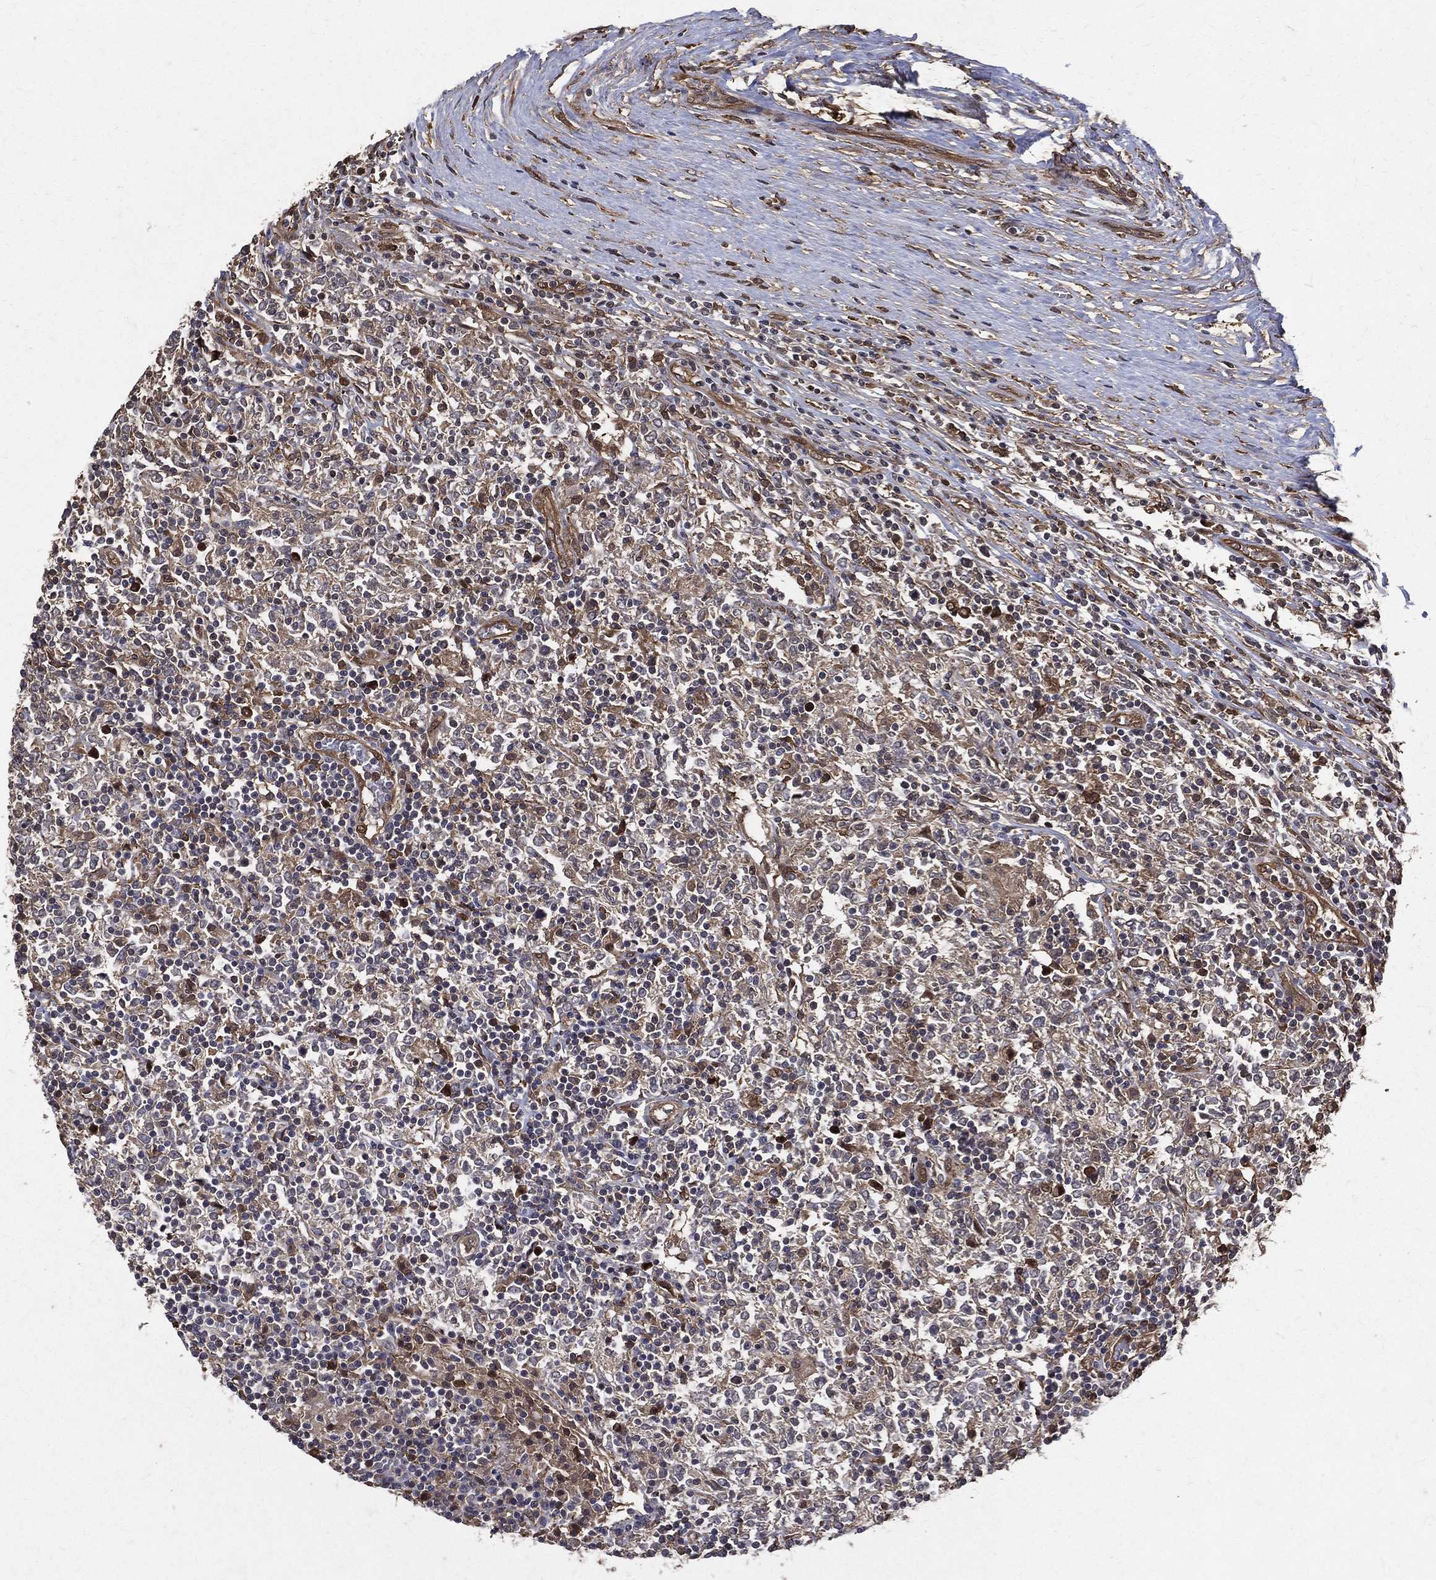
{"staining": {"intensity": "weak", "quantity": "<25%", "location": "cytoplasmic/membranous"}, "tissue": "lymphoma", "cell_type": "Tumor cells", "image_type": "cancer", "snomed": [{"axis": "morphology", "description": "Malignant lymphoma, non-Hodgkin's type, High grade"}, {"axis": "topography", "description": "Lymph node"}], "caption": "Immunohistochemistry of lymphoma displays no positivity in tumor cells.", "gene": "DPYSL2", "patient": {"sex": "female", "age": 84}}